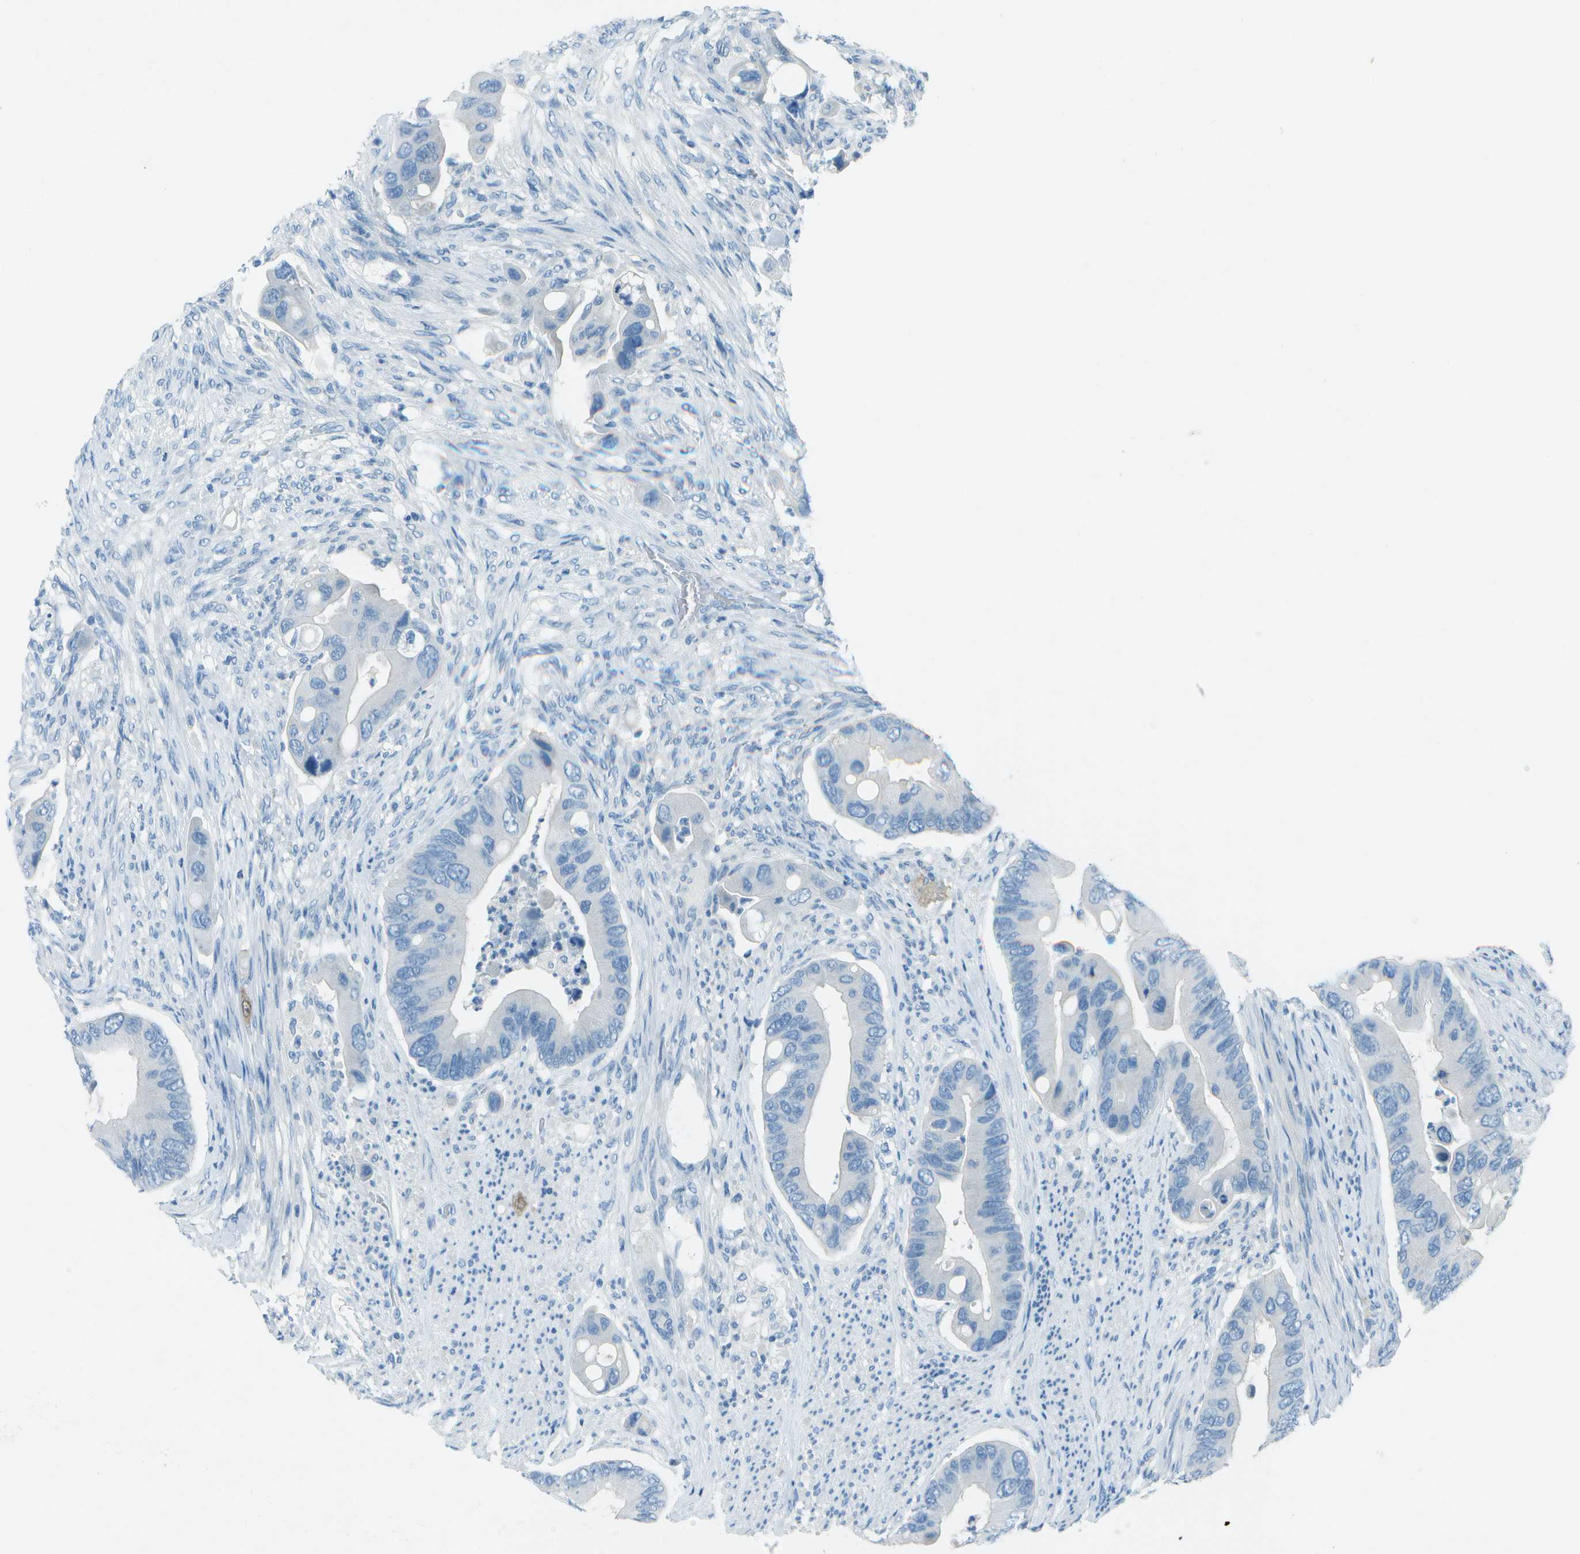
{"staining": {"intensity": "negative", "quantity": "none", "location": "none"}, "tissue": "colorectal cancer", "cell_type": "Tumor cells", "image_type": "cancer", "snomed": [{"axis": "morphology", "description": "Adenocarcinoma, NOS"}, {"axis": "topography", "description": "Rectum"}], "caption": "This histopathology image is of colorectal adenocarcinoma stained with IHC to label a protein in brown with the nuclei are counter-stained blue. There is no positivity in tumor cells. (Stains: DAB IHC with hematoxylin counter stain, Microscopy: brightfield microscopy at high magnification).", "gene": "FGF1", "patient": {"sex": "female", "age": 57}}